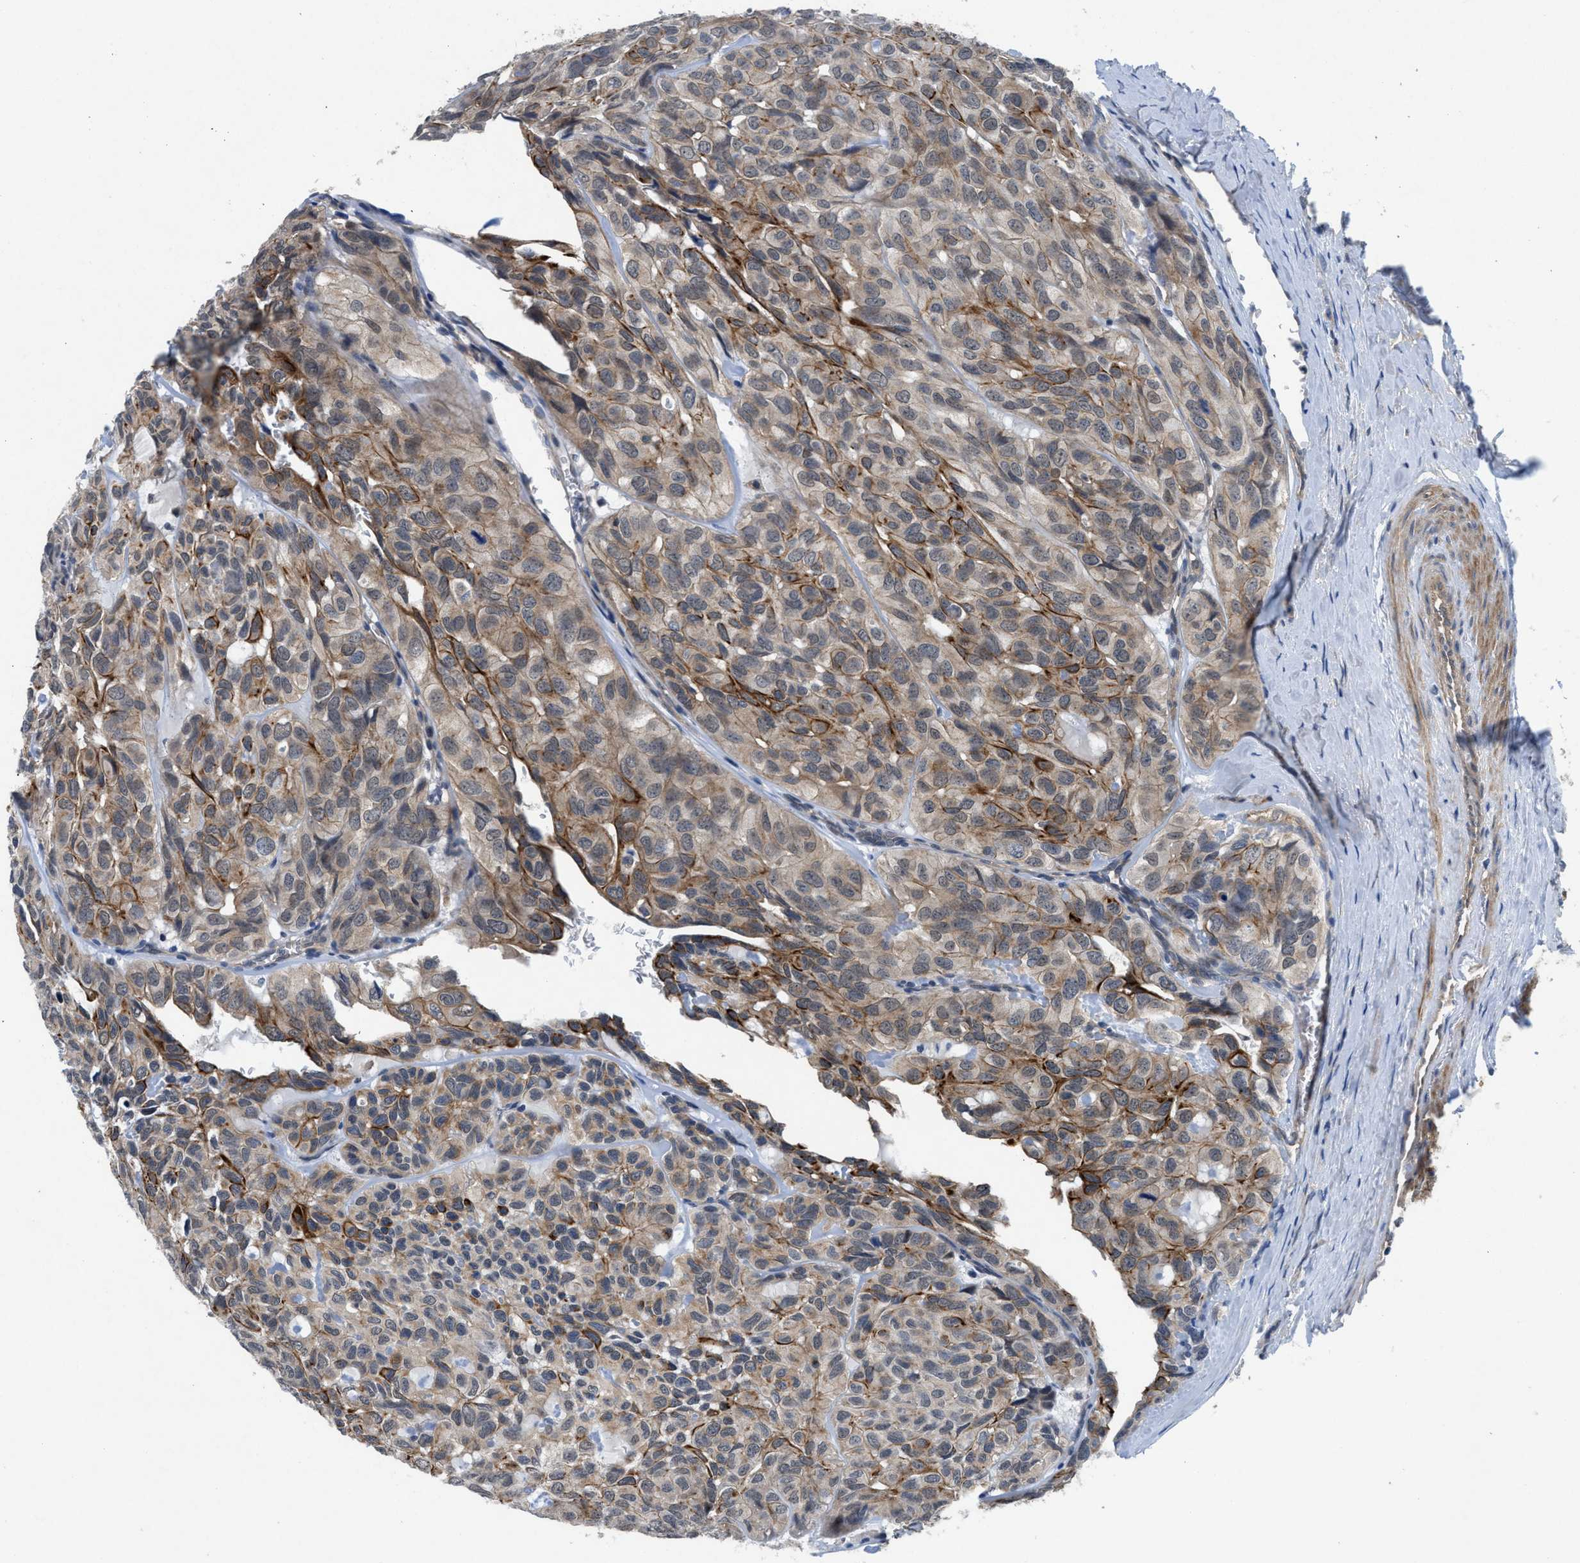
{"staining": {"intensity": "weak", "quantity": ">75%", "location": "cytoplasmic/membranous"}, "tissue": "head and neck cancer", "cell_type": "Tumor cells", "image_type": "cancer", "snomed": [{"axis": "morphology", "description": "Adenocarcinoma, NOS"}, {"axis": "topography", "description": "Salivary gland, NOS"}, {"axis": "topography", "description": "Head-Neck"}], "caption": "There is low levels of weak cytoplasmic/membranous expression in tumor cells of adenocarcinoma (head and neck), as demonstrated by immunohistochemical staining (brown color).", "gene": "PANX1", "patient": {"sex": "female", "age": 76}}